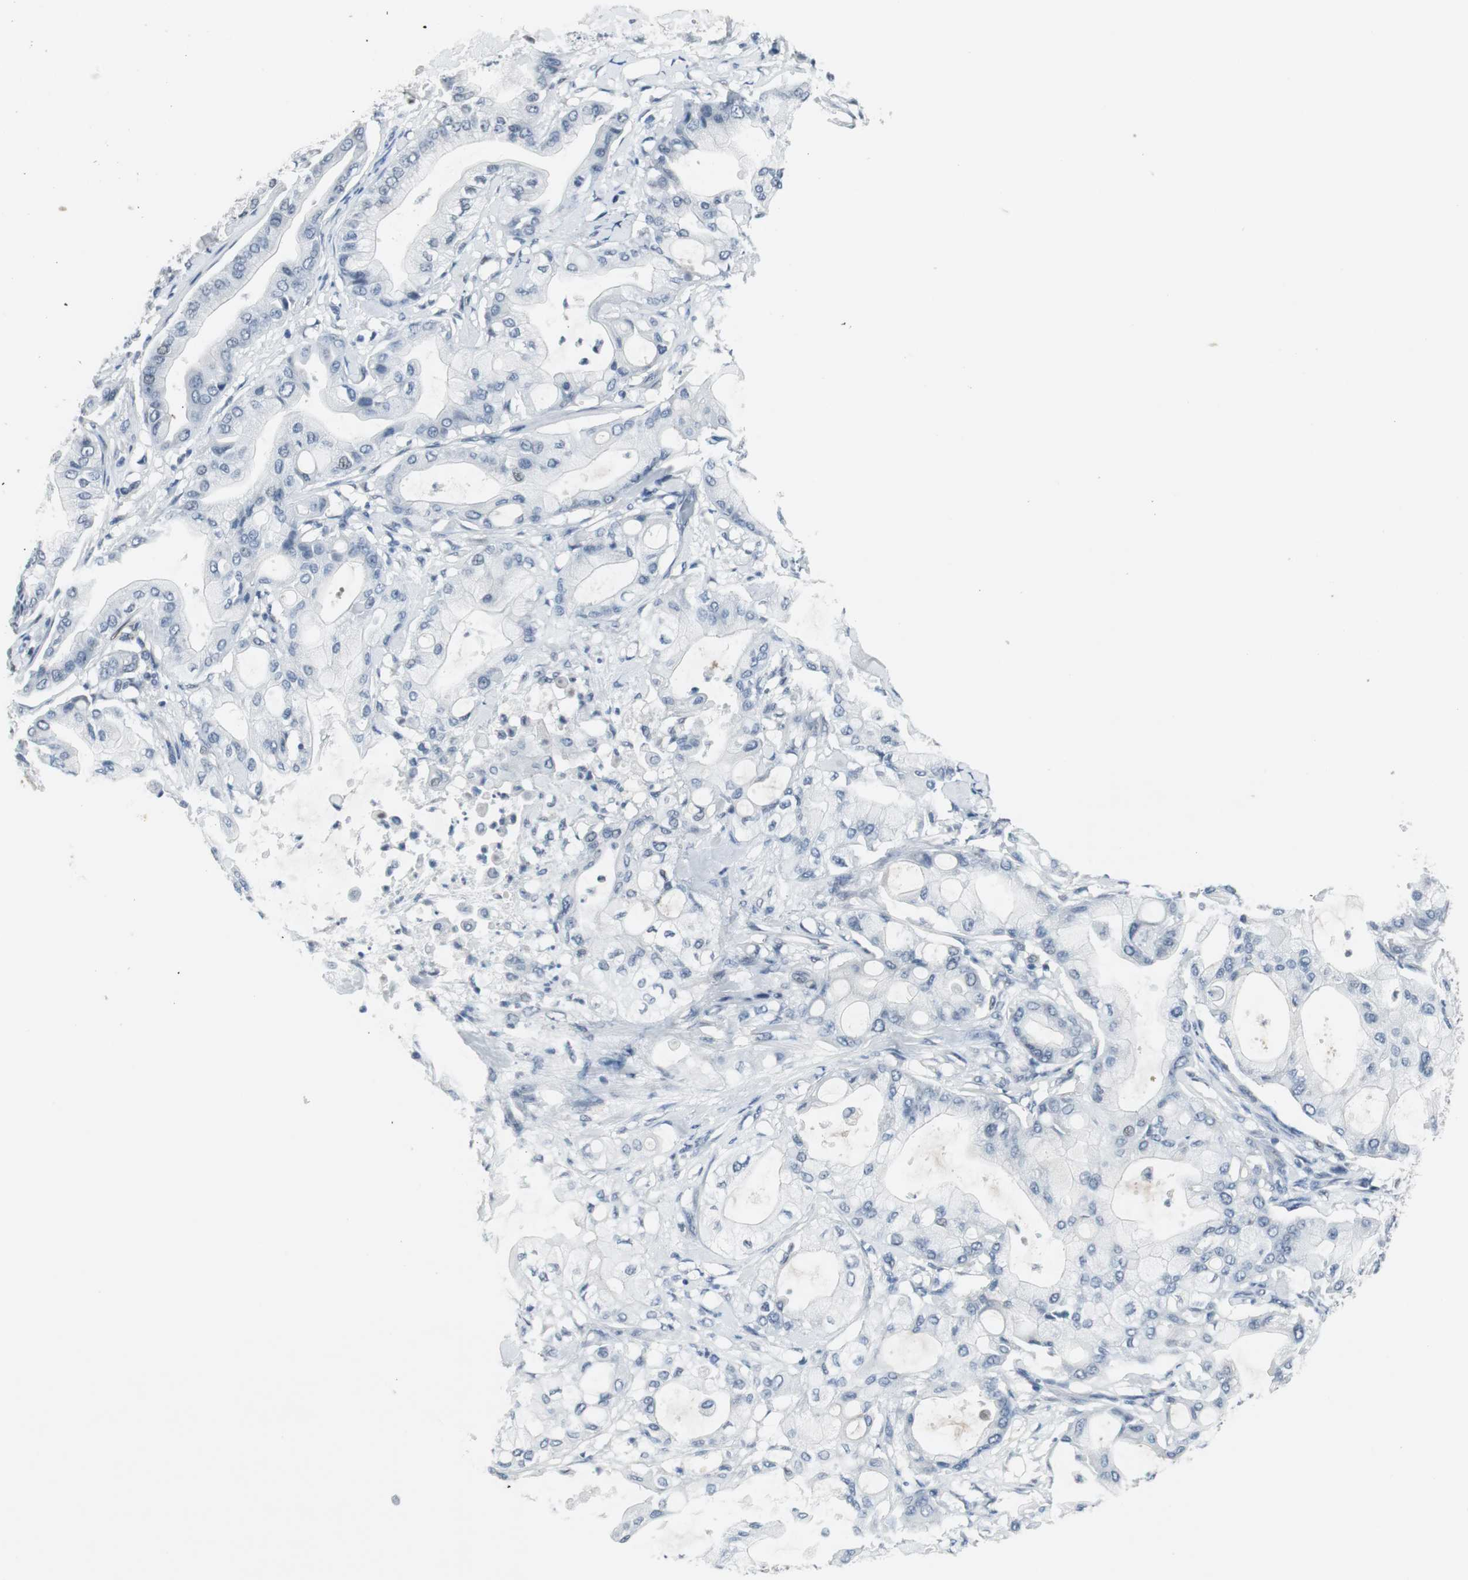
{"staining": {"intensity": "negative", "quantity": "none", "location": "none"}, "tissue": "pancreatic cancer", "cell_type": "Tumor cells", "image_type": "cancer", "snomed": [{"axis": "morphology", "description": "Adenocarcinoma, NOS"}, {"axis": "morphology", "description": "Adenocarcinoma, metastatic, NOS"}, {"axis": "topography", "description": "Lymph node"}, {"axis": "topography", "description": "Pancreas"}, {"axis": "topography", "description": "Duodenum"}], "caption": "Tumor cells show no significant staining in metastatic adenocarcinoma (pancreatic).", "gene": "ELK1", "patient": {"sex": "female", "age": 64}}